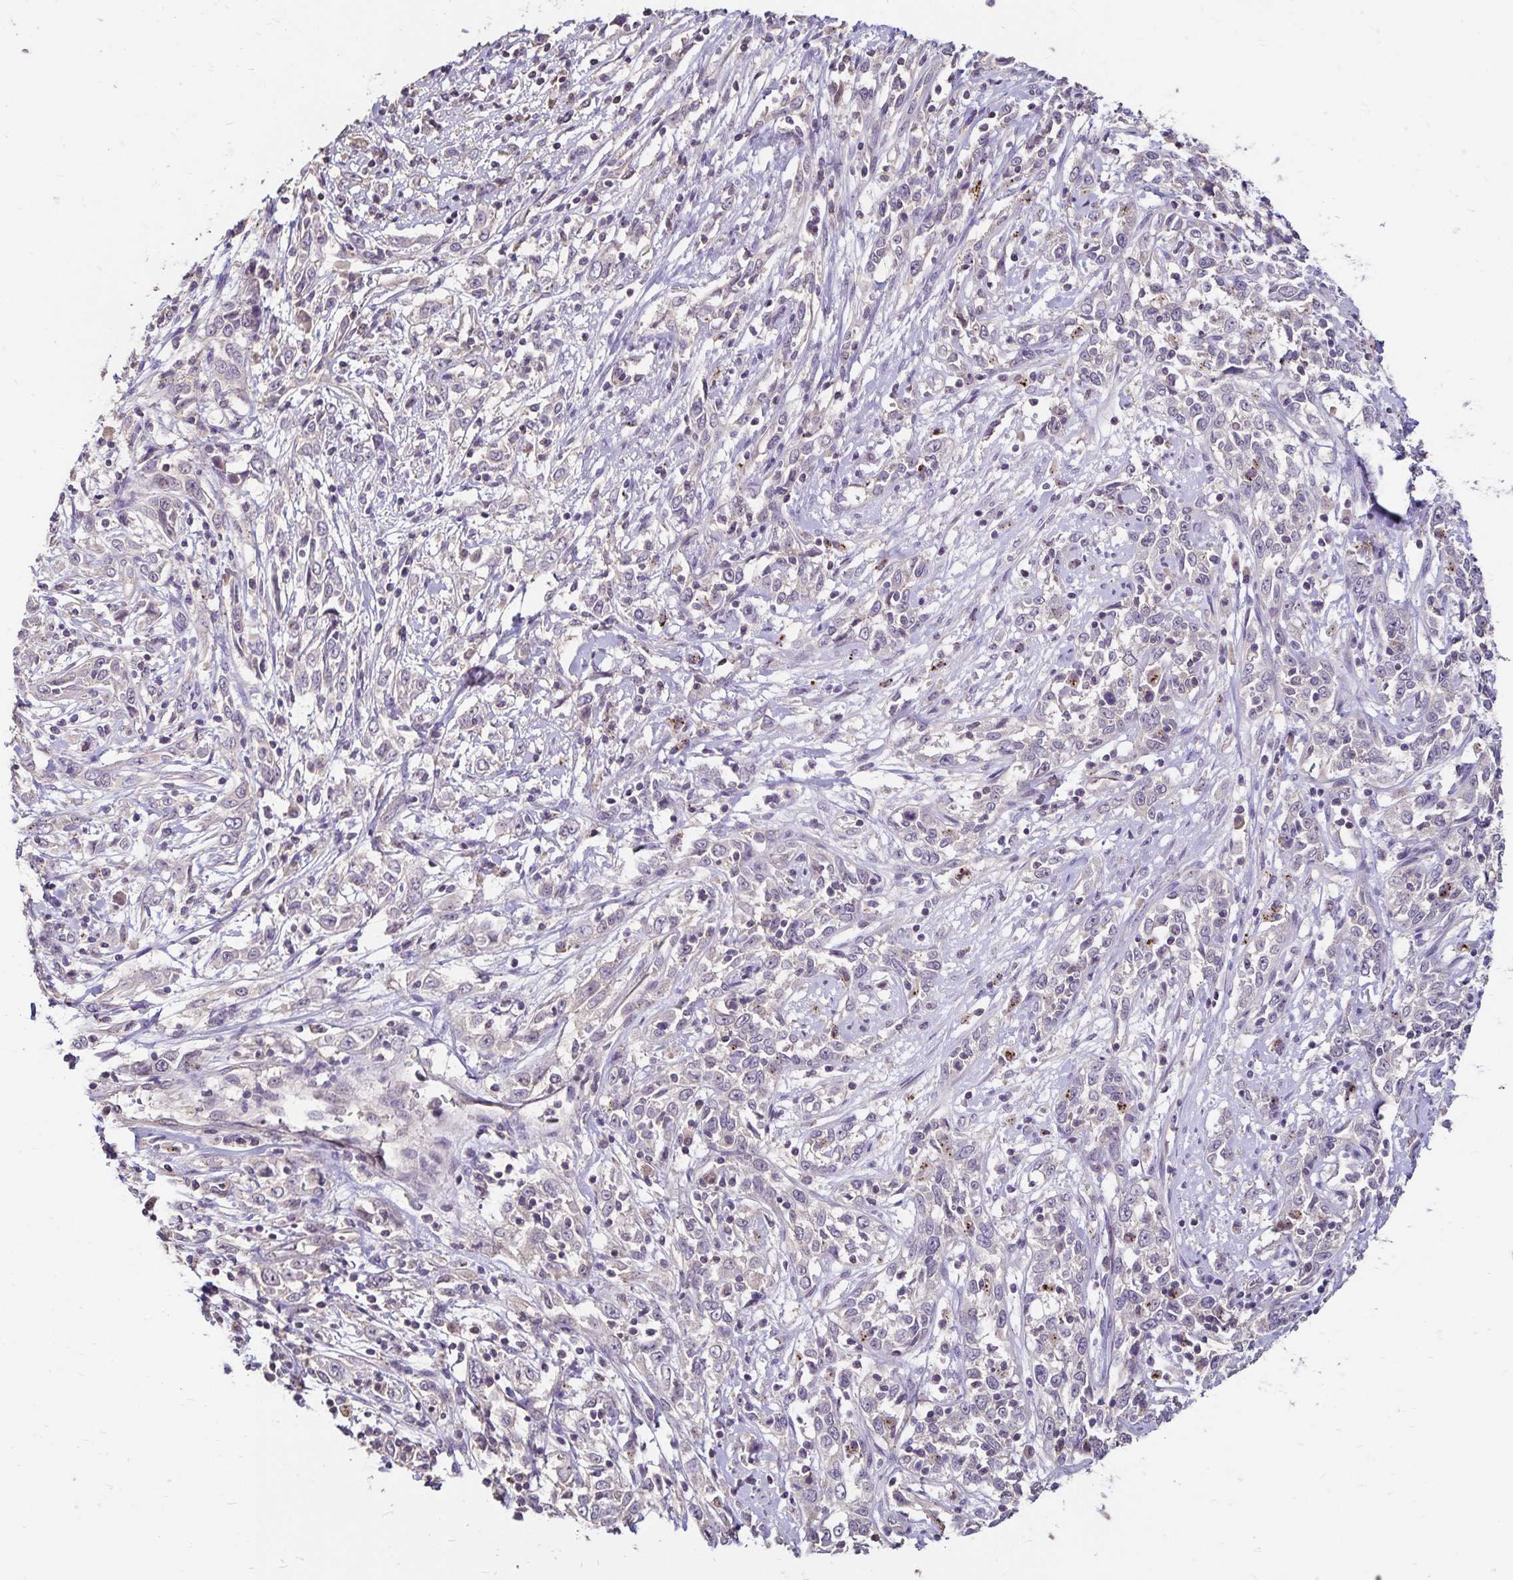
{"staining": {"intensity": "negative", "quantity": "none", "location": "none"}, "tissue": "cervical cancer", "cell_type": "Tumor cells", "image_type": "cancer", "snomed": [{"axis": "morphology", "description": "Adenocarcinoma, NOS"}, {"axis": "topography", "description": "Cervix"}], "caption": "A high-resolution image shows immunohistochemistry staining of cervical cancer (adenocarcinoma), which shows no significant expression in tumor cells.", "gene": "EMC10", "patient": {"sex": "female", "age": 40}}